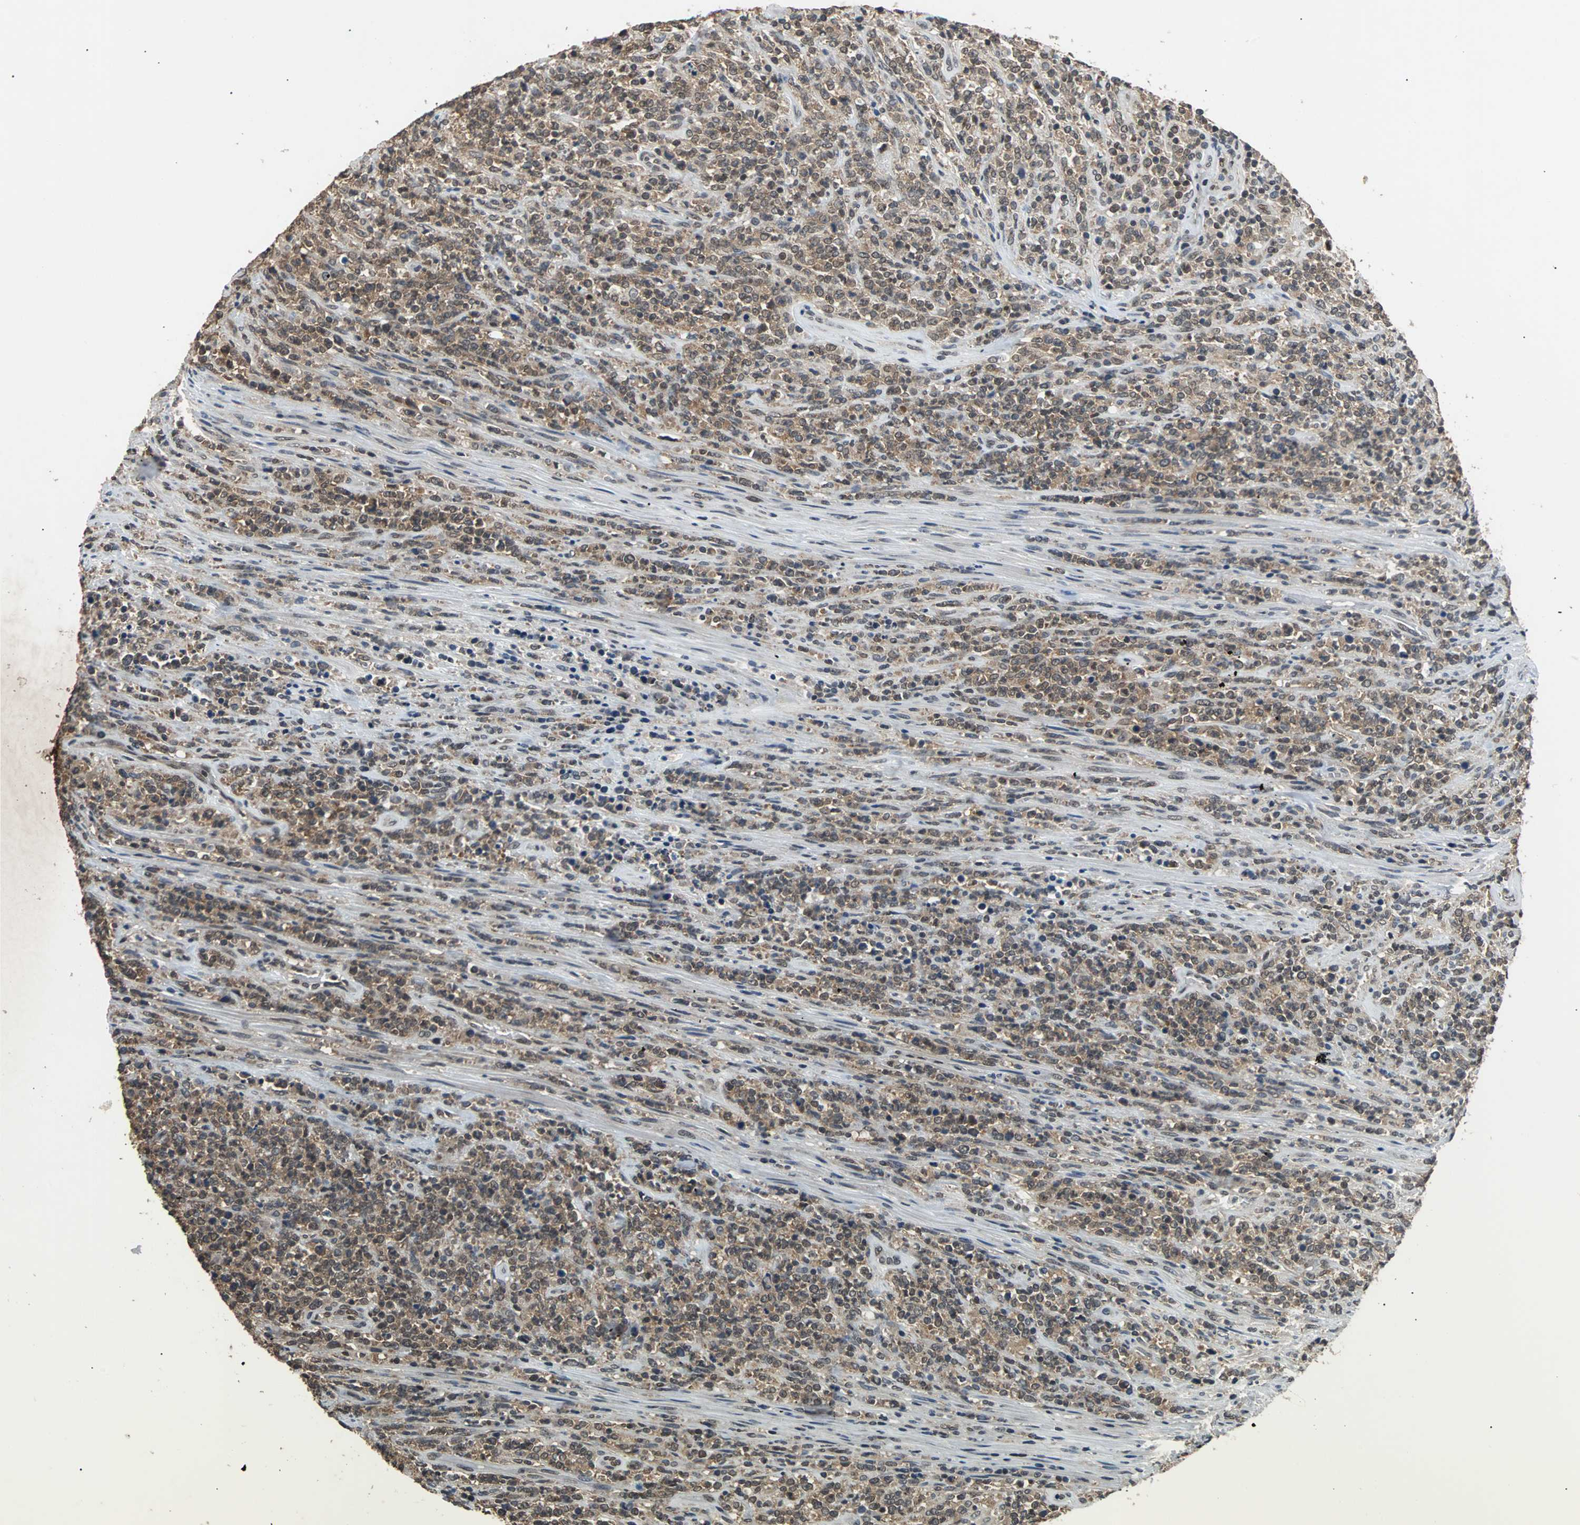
{"staining": {"intensity": "weak", "quantity": ">75%", "location": "cytoplasmic/membranous,nuclear"}, "tissue": "lymphoma", "cell_type": "Tumor cells", "image_type": "cancer", "snomed": [{"axis": "morphology", "description": "Malignant lymphoma, non-Hodgkin's type, High grade"}, {"axis": "topography", "description": "Soft tissue"}], "caption": "Malignant lymphoma, non-Hodgkin's type (high-grade) stained for a protein (brown) shows weak cytoplasmic/membranous and nuclear positive positivity in about >75% of tumor cells.", "gene": "PHC1", "patient": {"sex": "male", "age": 18}}